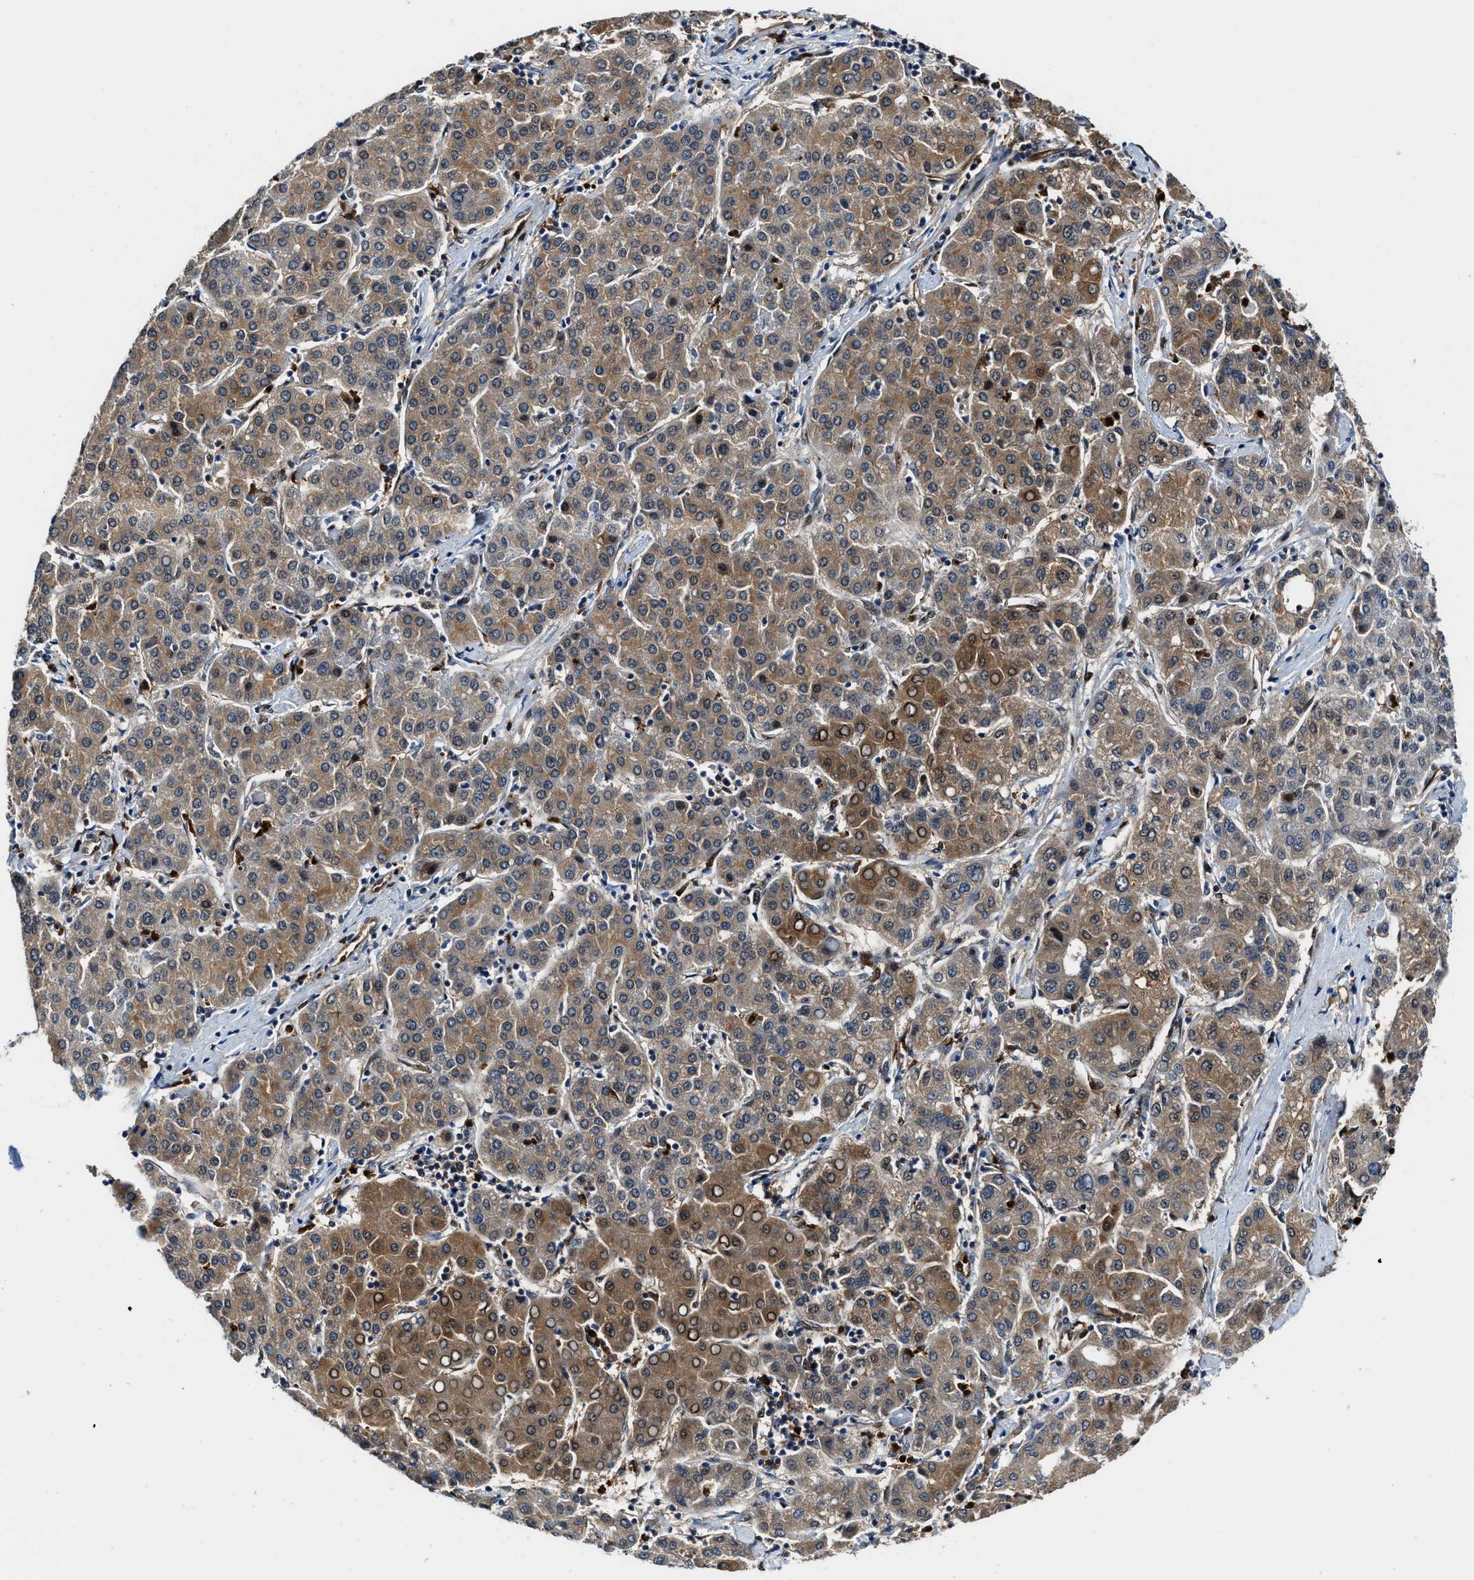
{"staining": {"intensity": "moderate", "quantity": "25%-75%", "location": "cytoplasmic/membranous"}, "tissue": "liver cancer", "cell_type": "Tumor cells", "image_type": "cancer", "snomed": [{"axis": "morphology", "description": "Carcinoma, Hepatocellular, NOS"}, {"axis": "topography", "description": "Liver"}], "caption": "Moderate cytoplasmic/membranous staining for a protein is seen in about 25%-75% of tumor cells of liver cancer (hepatocellular carcinoma) using IHC.", "gene": "LTA4H", "patient": {"sex": "male", "age": 65}}